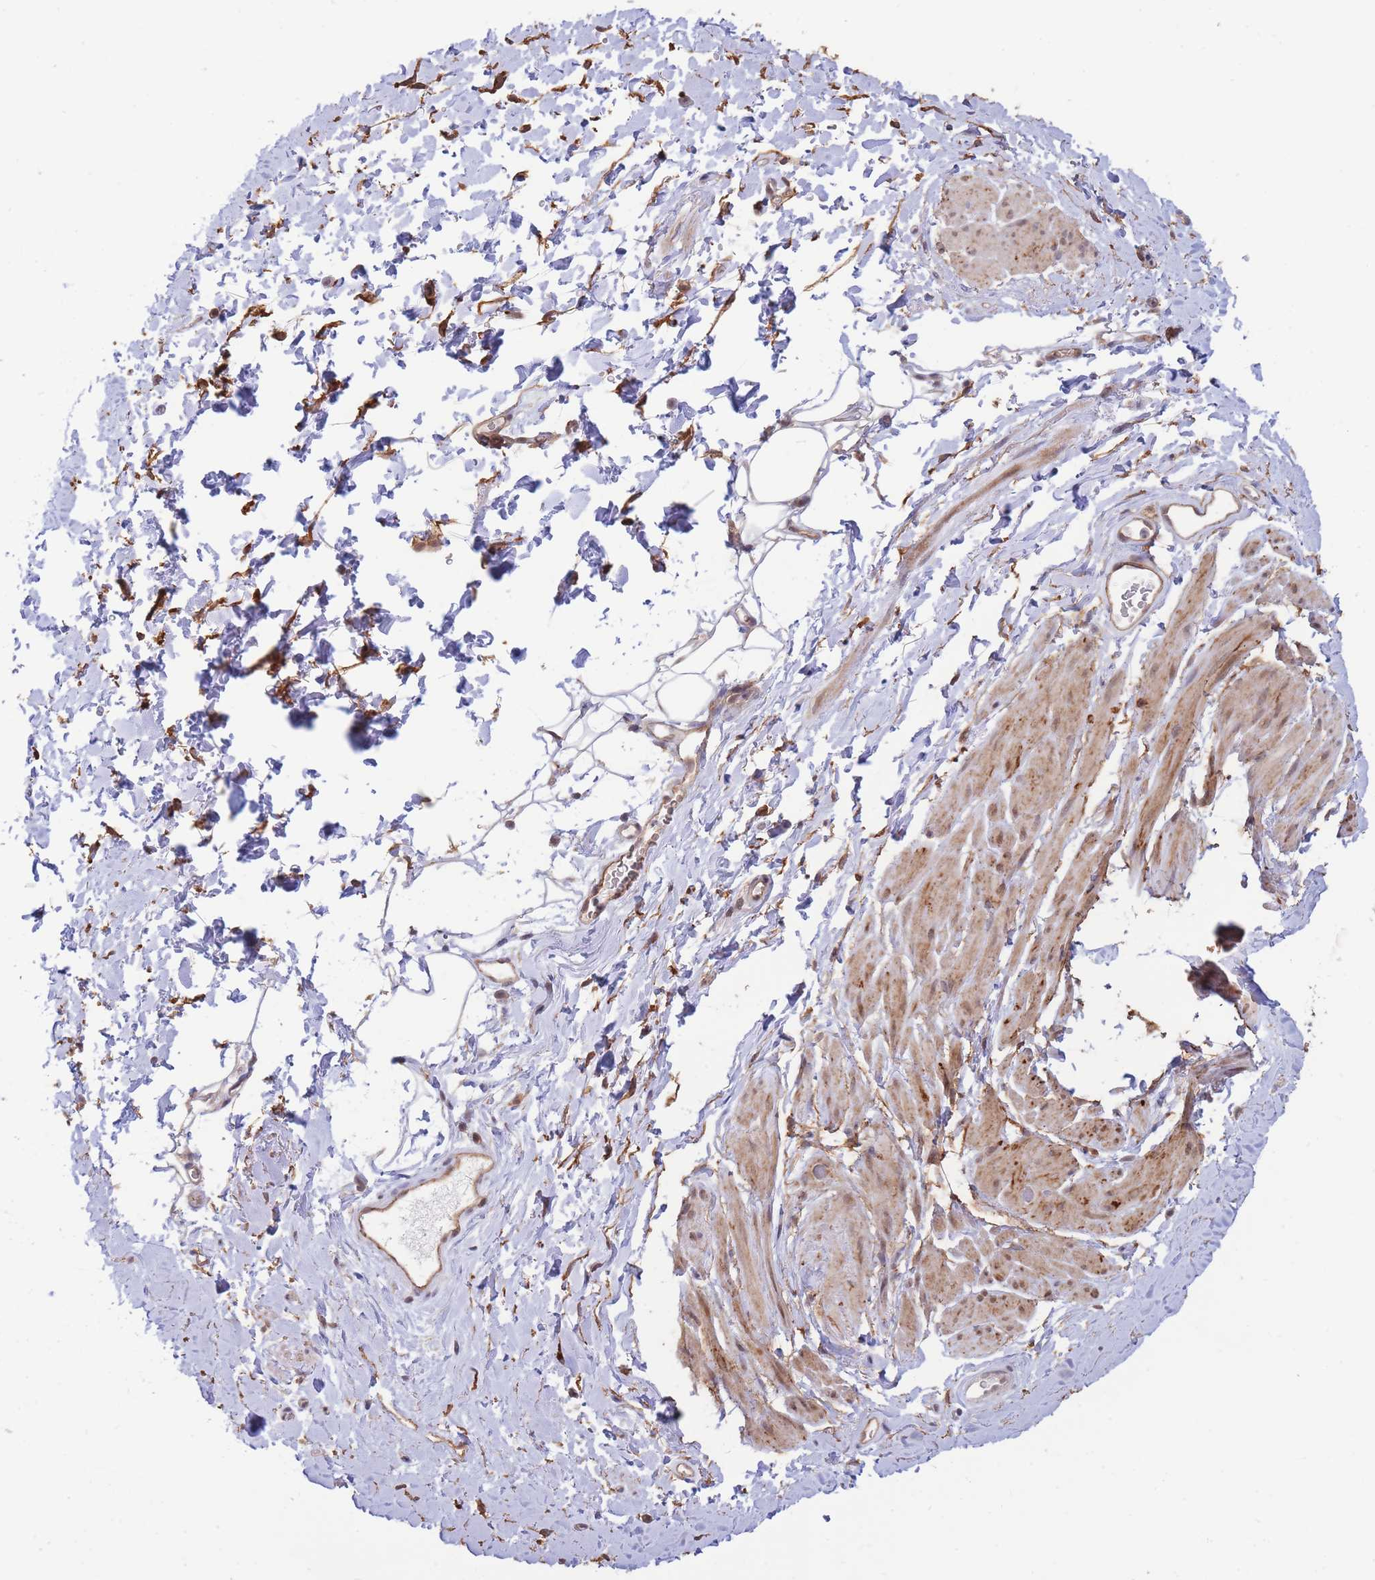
{"staining": {"intensity": "moderate", "quantity": ">75%", "location": "cytoplasmic/membranous,nuclear"}, "tissue": "smooth muscle", "cell_type": "Smooth muscle cells", "image_type": "normal", "snomed": [{"axis": "morphology", "description": "Normal tissue, NOS"}, {"axis": "topography", "description": "Smooth muscle"}, {"axis": "topography", "description": "Peripheral nerve tissue"}], "caption": "This photomicrograph demonstrates unremarkable smooth muscle stained with immunohistochemistry to label a protein in brown. The cytoplasmic/membranous,nuclear of smooth muscle cells show moderate positivity for the protein. Nuclei are counter-stained blue.", "gene": "BOD1L1", "patient": {"sex": "male", "age": 69}}